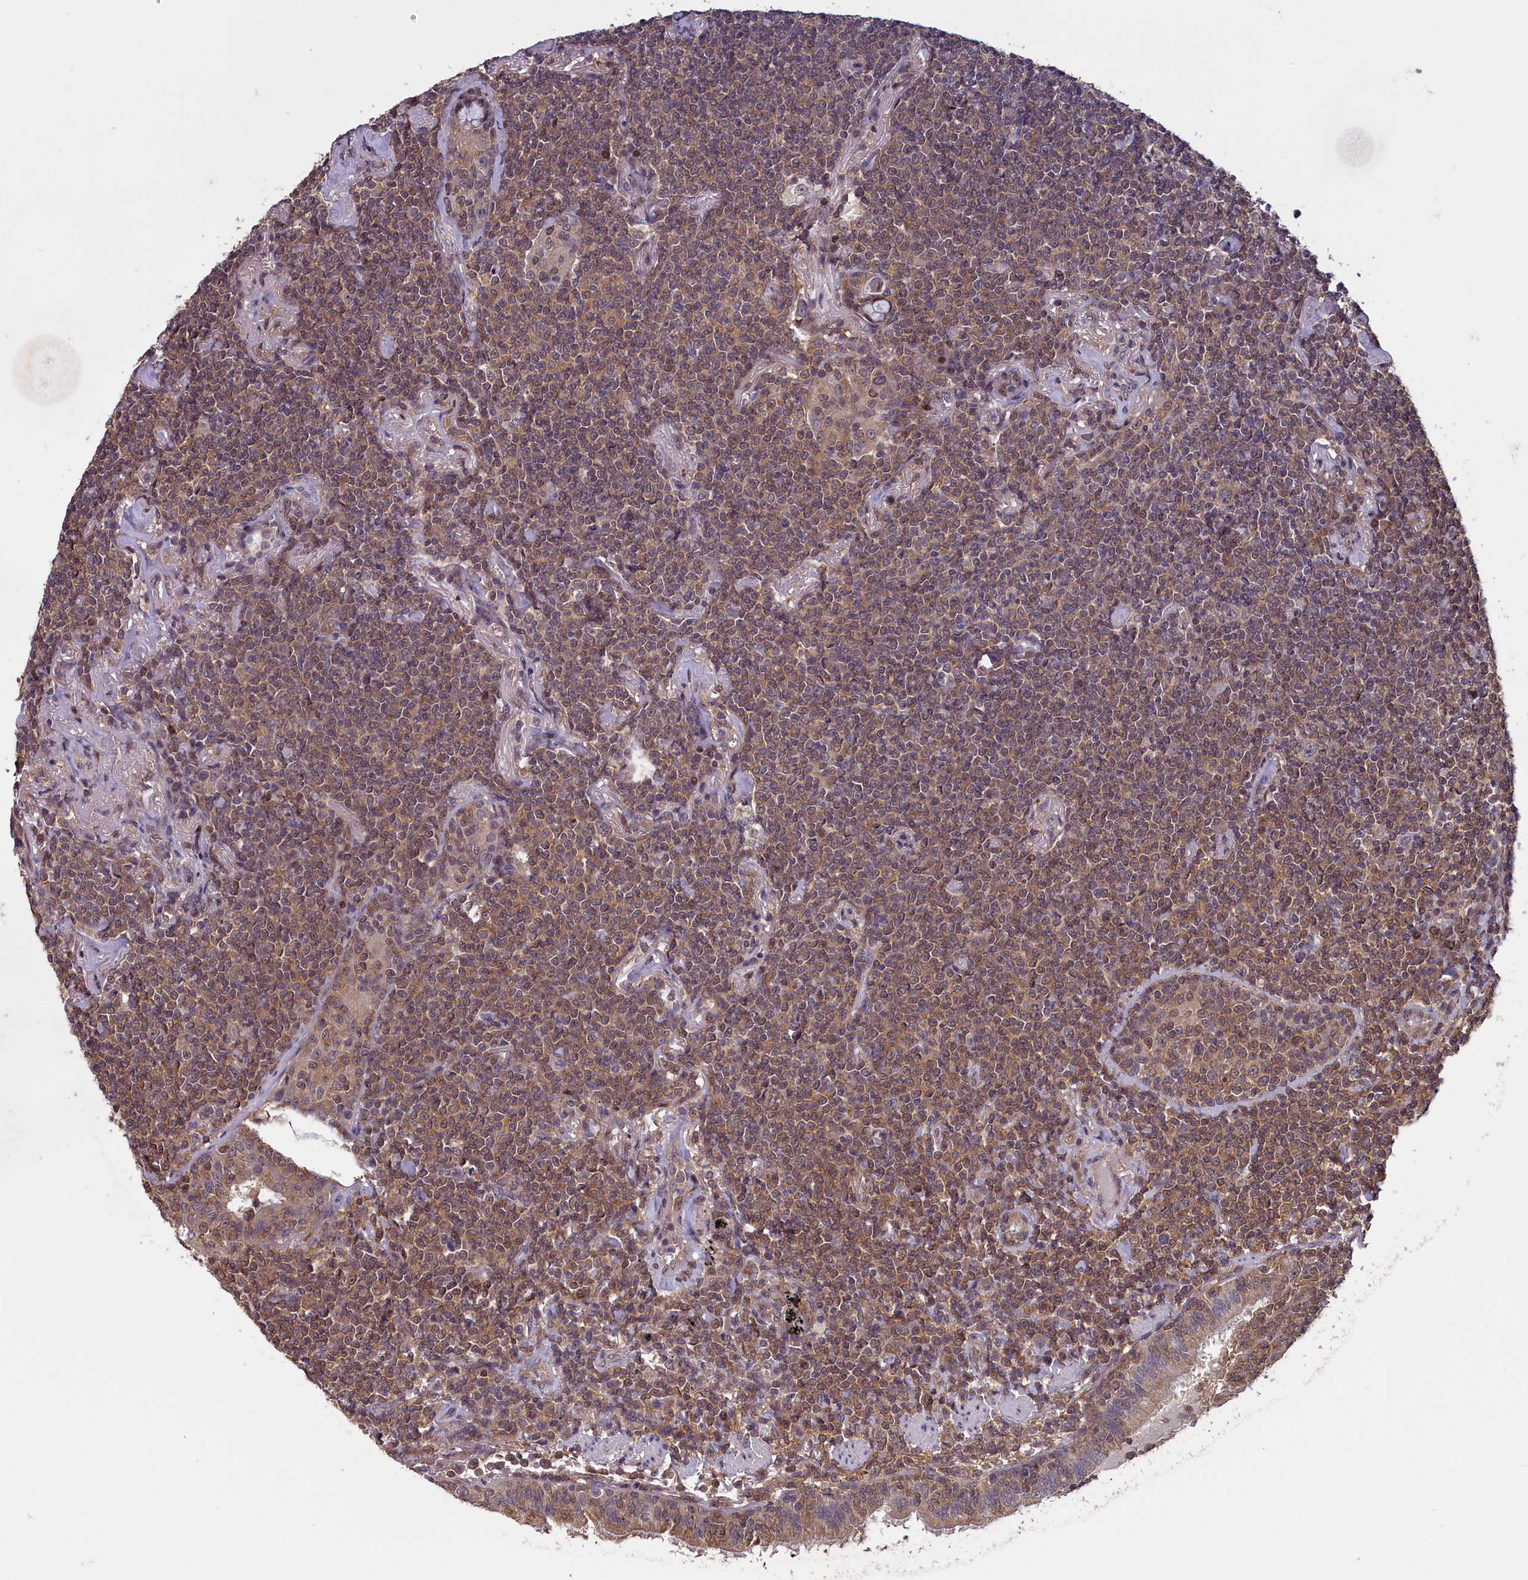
{"staining": {"intensity": "weak", "quantity": "25%-75%", "location": "cytoplasmic/membranous"}, "tissue": "lymphoma", "cell_type": "Tumor cells", "image_type": "cancer", "snomed": [{"axis": "morphology", "description": "Malignant lymphoma, non-Hodgkin's type, Low grade"}, {"axis": "topography", "description": "Lung"}], "caption": "Immunohistochemical staining of human low-grade malignant lymphoma, non-Hodgkin's type reveals low levels of weak cytoplasmic/membranous protein expression in approximately 25%-75% of tumor cells. The staining was performed using DAB (3,3'-diaminobenzidine), with brown indicating positive protein expression. Nuclei are stained blue with hematoxylin.", "gene": "NUBP1", "patient": {"sex": "female", "age": 71}}